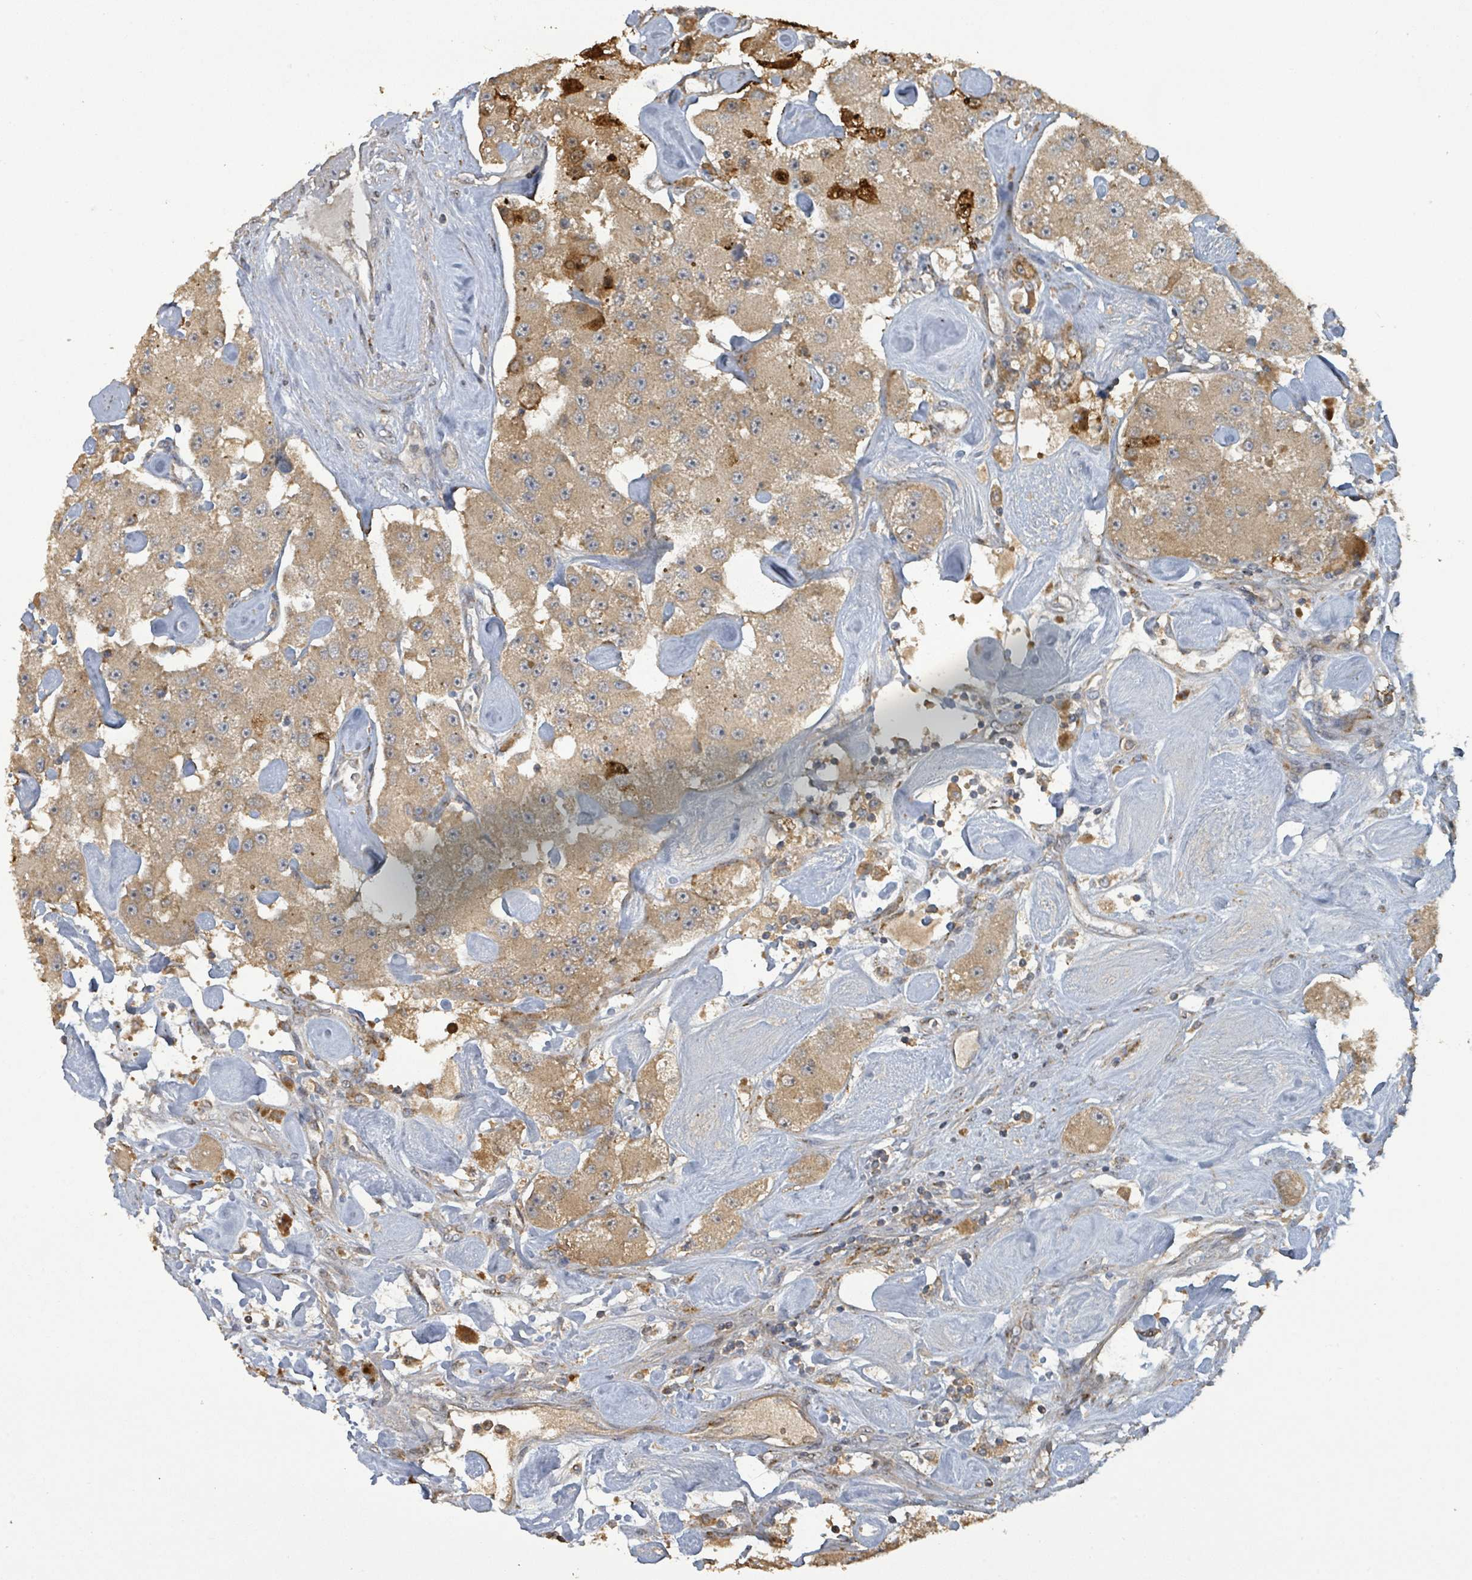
{"staining": {"intensity": "moderate", "quantity": ">75%", "location": "cytoplasmic/membranous"}, "tissue": "carcinoid", "cell_type": "Tumor cells", "image_type": "cancer", "snomed": [{"axis": "morphology", "description": "Carcinoid, malignant, NOS"}, {"axis": "topography", "description": "Pancreas"}], "caption": "Brown immunohistochemical staining in human carcinoid reveals moderate cytoplasmic/membranous expression in about >75% of tumor cells.", "gene": "STARD4", "patient": {"sex": "male", "age": 41}}